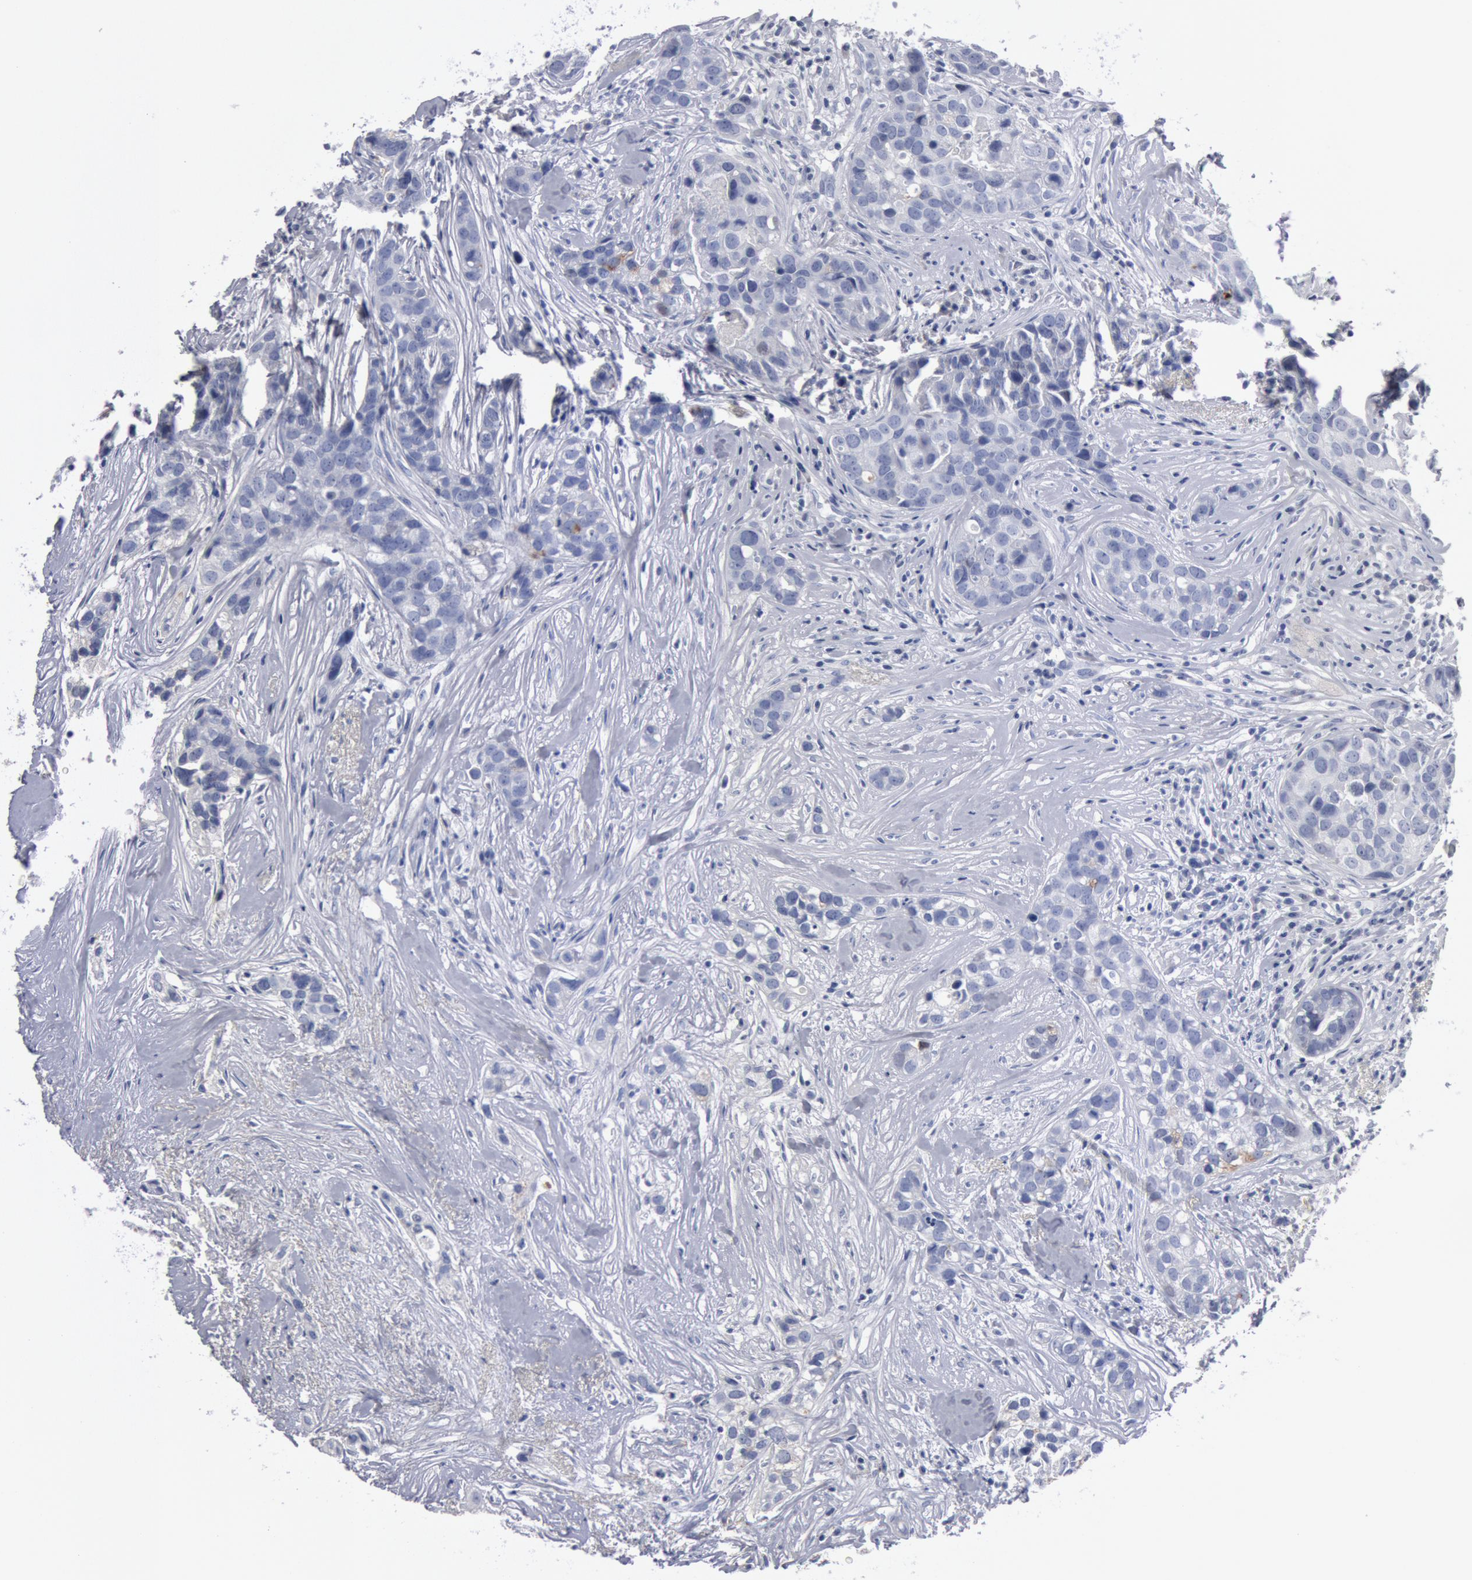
{"staining": {"intensity": "negative", "quantity": "none", "location": "none"}, "tissue": "breast cancer", "cell_type": "Tumor cells", "image_type": "cancer", "snomed": [{"axis": "morphology", "description": "Duct carcinoma"}, {"axis": "topography", "description": "Breast"}], "caption": "Immunohistochemistry (IHC) image of neoplastic tissue: breast cancer stained with DAB shows no significant protein staining in tumor cells. (Stains: DAB immunohistochemistry (IHC) with hematoxylin counter stain, Microscopy: brightfield microscopy at high magnification).", "gene": "FOXA2", "patient": {"sex": "female", "age": 91}}